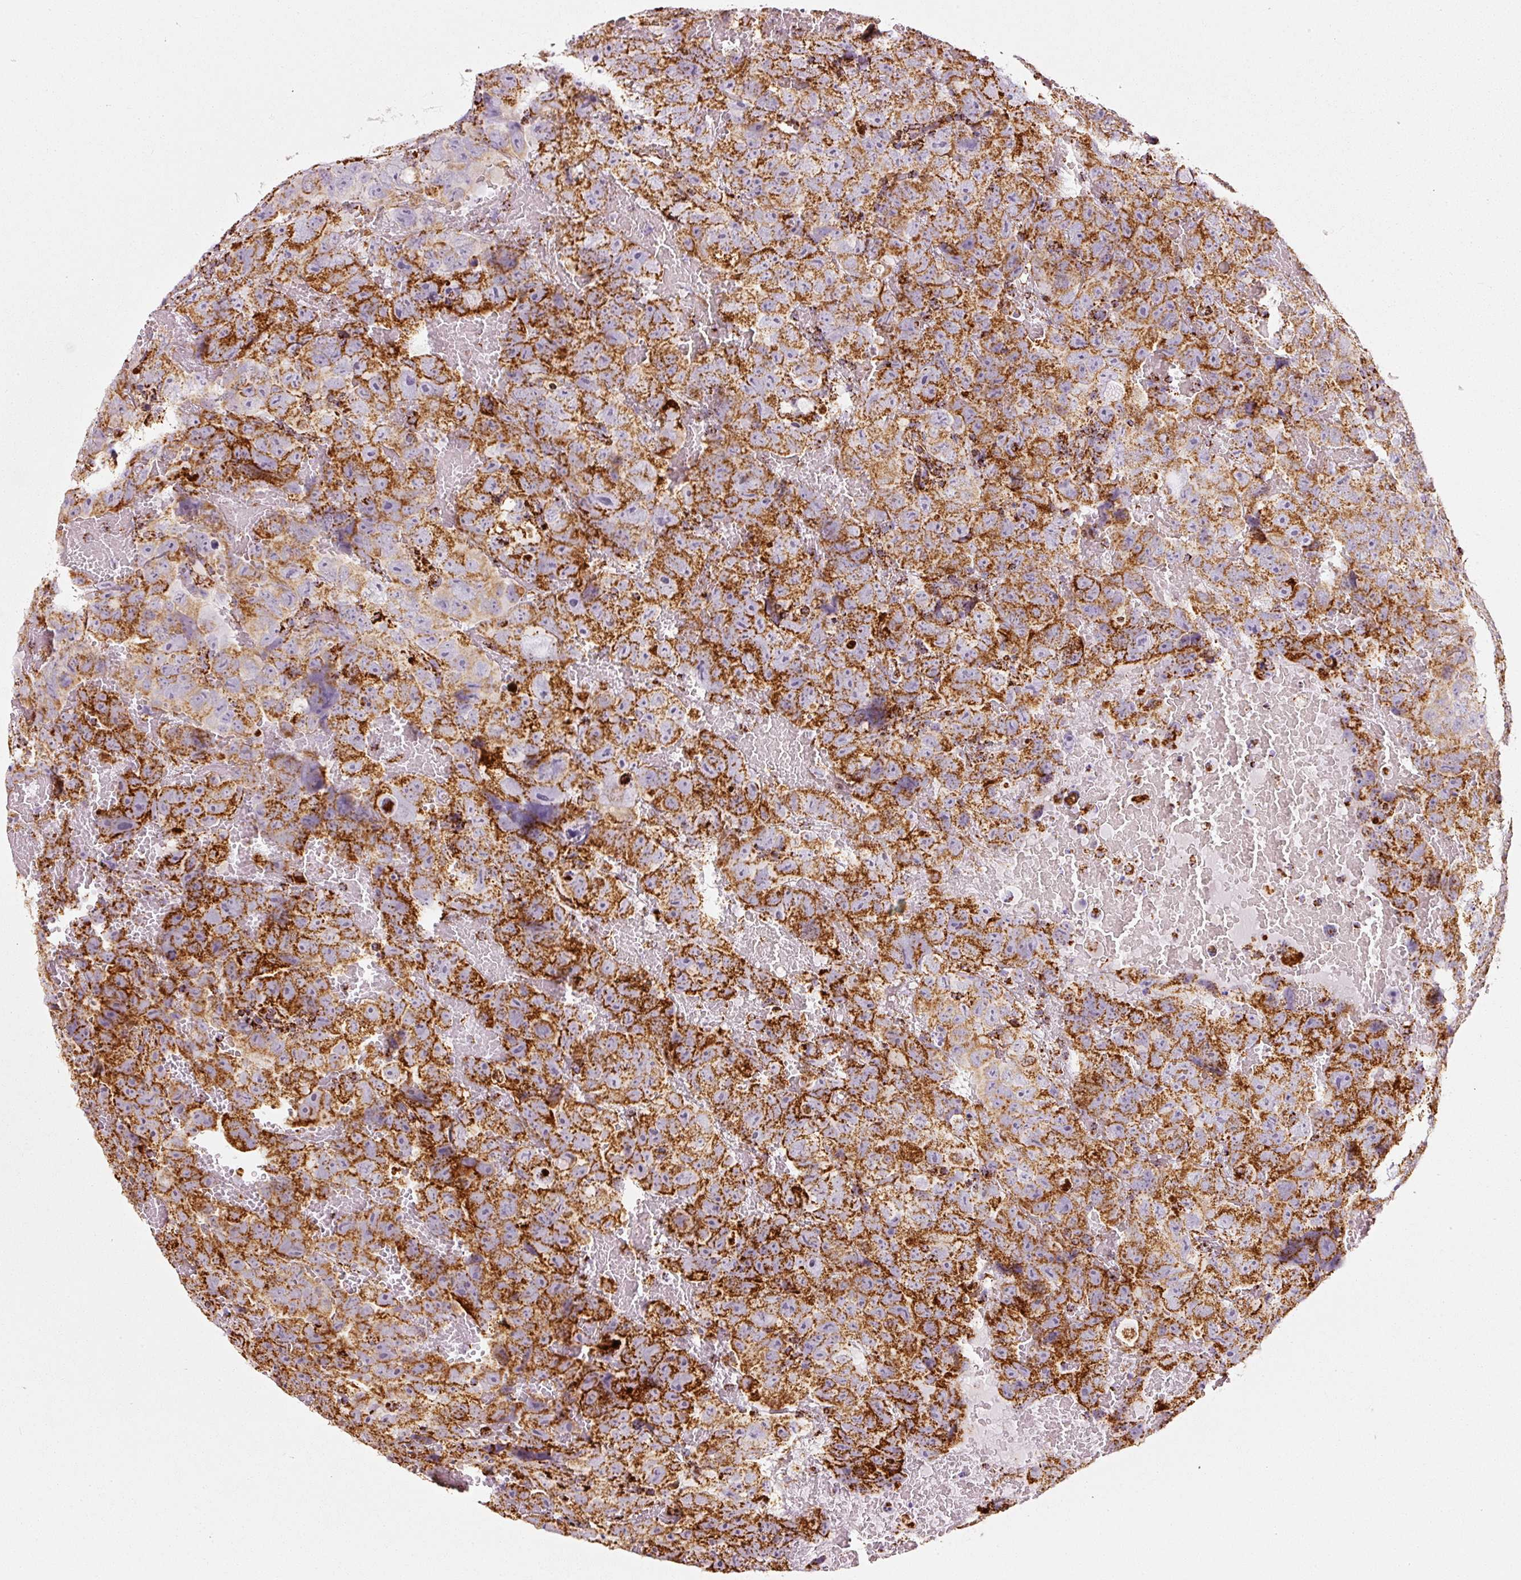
{"staining": {"intensity": "strong", "quantity": ">75%", "location": "cytoplasmic/membranous"}, "tissue": "testis cancer", "cell_type": "Tumor cells", "image_type": "cancer", "snomed": [{"axis": "morphology", "description": "Carcinoma, Embryonal, NOS"}, {"axis": "topography", "description": "Testis"}], "caption": "Protein expression analysis of testis embryonal carcinoma shows strong cytoplasmic/membranous expression in about >75% of tumor cells.", "gene": "MT-CO2", "patient": {"sex": "male", "age": 45}}